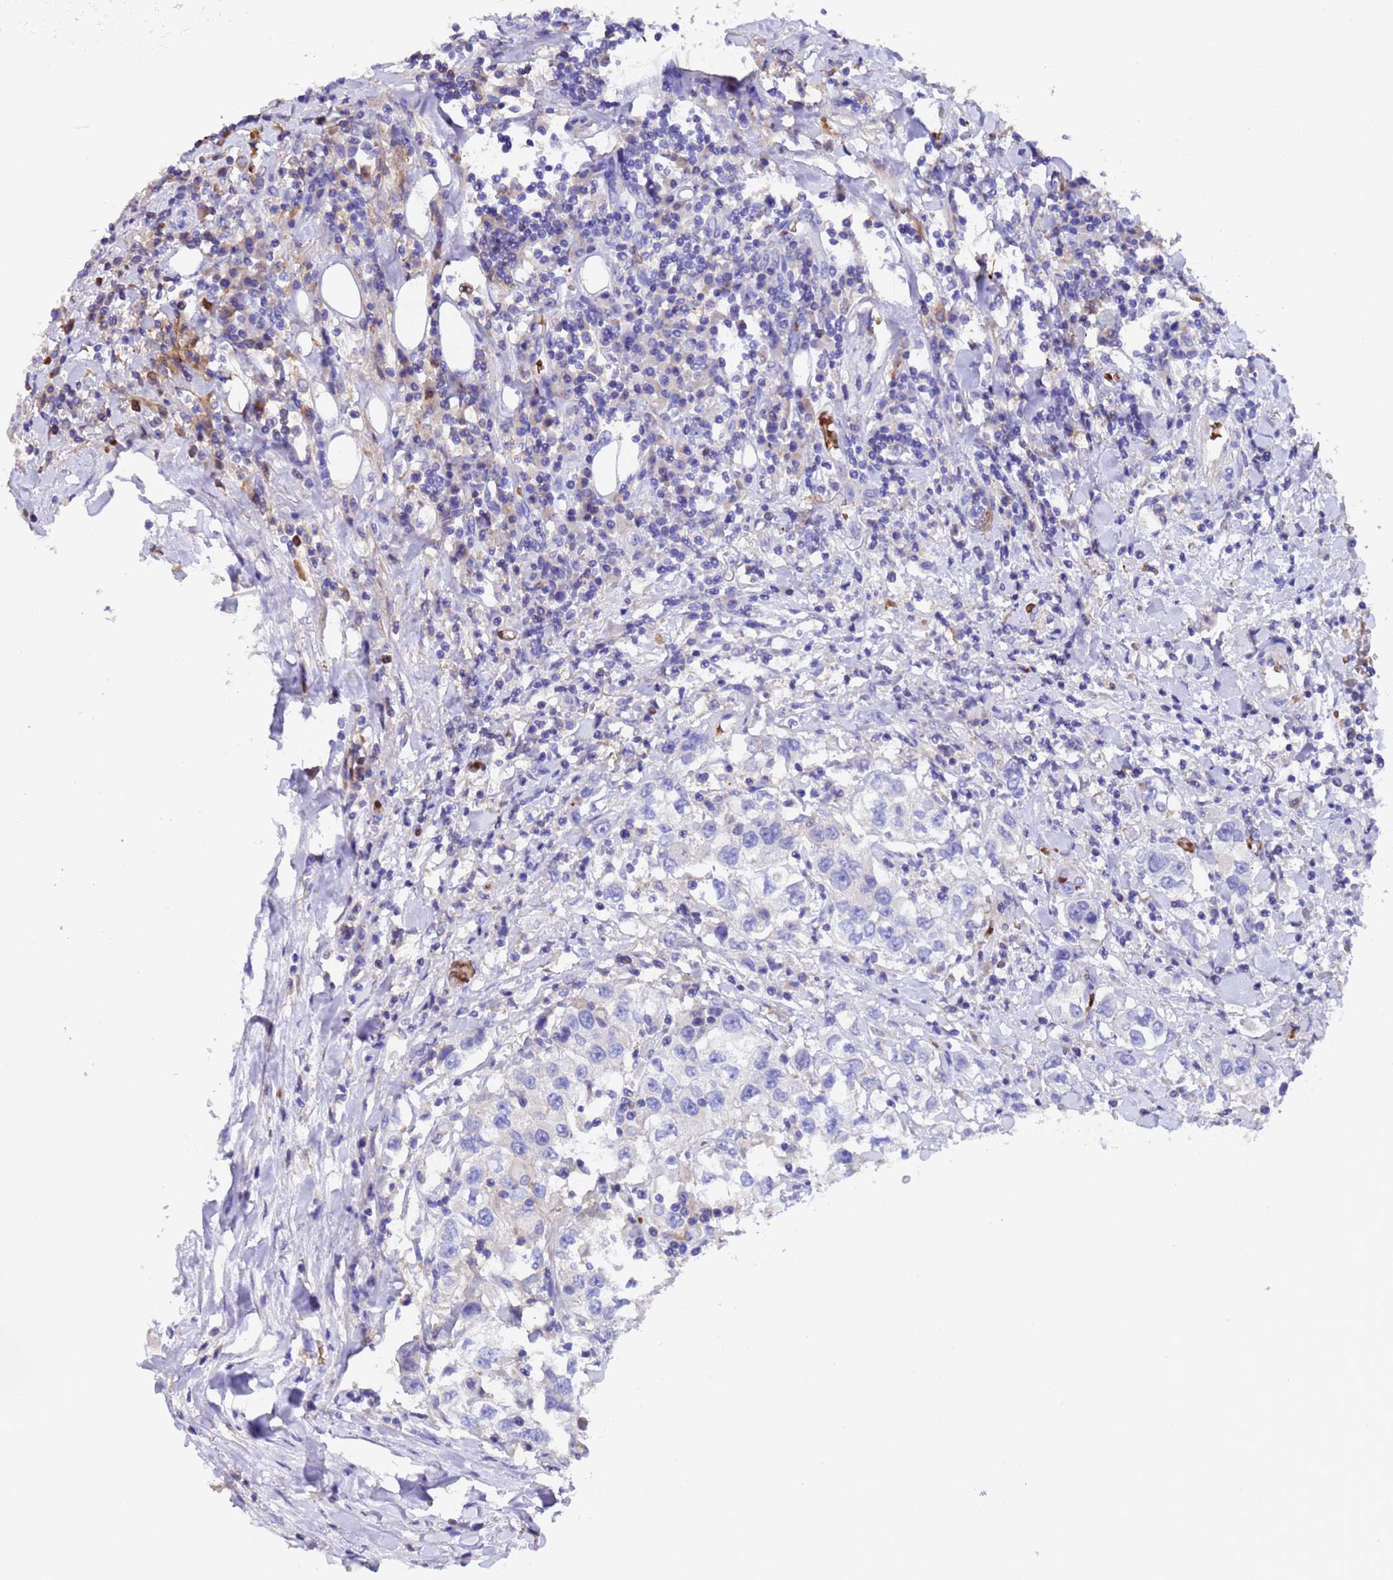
{"staining": {"intensity": "negative", "quantity": "none", "location": "none"}, "tissue": "urothelial cancer", "cell_type": "Tumor cells", "image_type": "cancer", "snomed": [{"axis": "morphology", "description": "Urothelial carcinoma, High grade"}, {"axis": "topography", "description": "Urinary bladder"}], "caption": "Immunohistochemical staining of high-grade urothelial carcinoma displays no significant positivity in tumor cells.", "gene": "ELP6", "patient": {"sex": "female", "age": 80}}